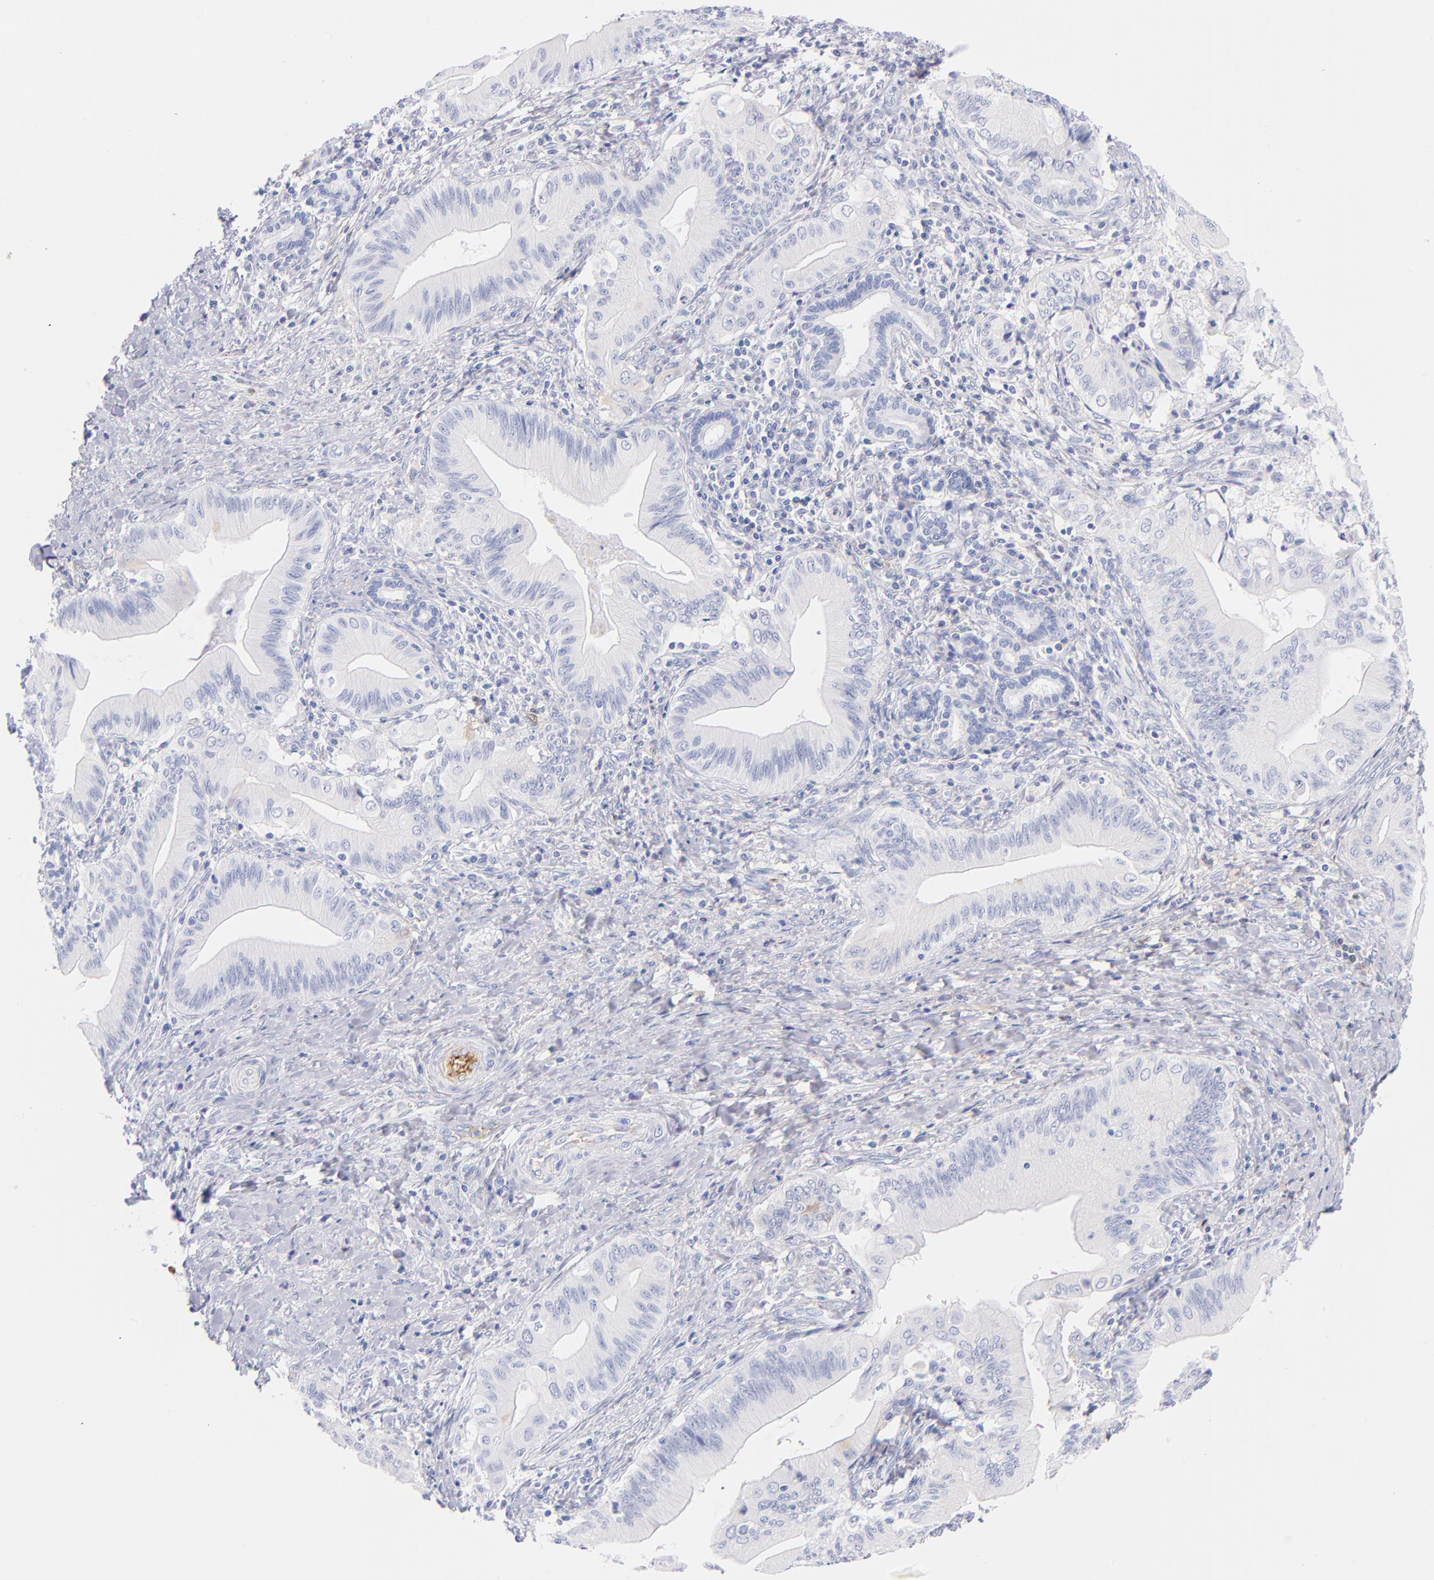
{"staining": {"intensity": "negative", "quantity": "none", "location": "none"}, "tissue": "liver cancer", "cell_type": "Tumor cells", "image_type": "cancer", "snomed": [{"axis": "morphology", "description": "Cholangiocarcinoma"}, {"axis": "topography", "description": "Liver"}], "caption": "This is a micrograph of IHC staining of liver cholangiocarcinoma, which shows no positivity in tumor cells.", "gene": "HP", "patient": {"sex": "male", "age": 58}}